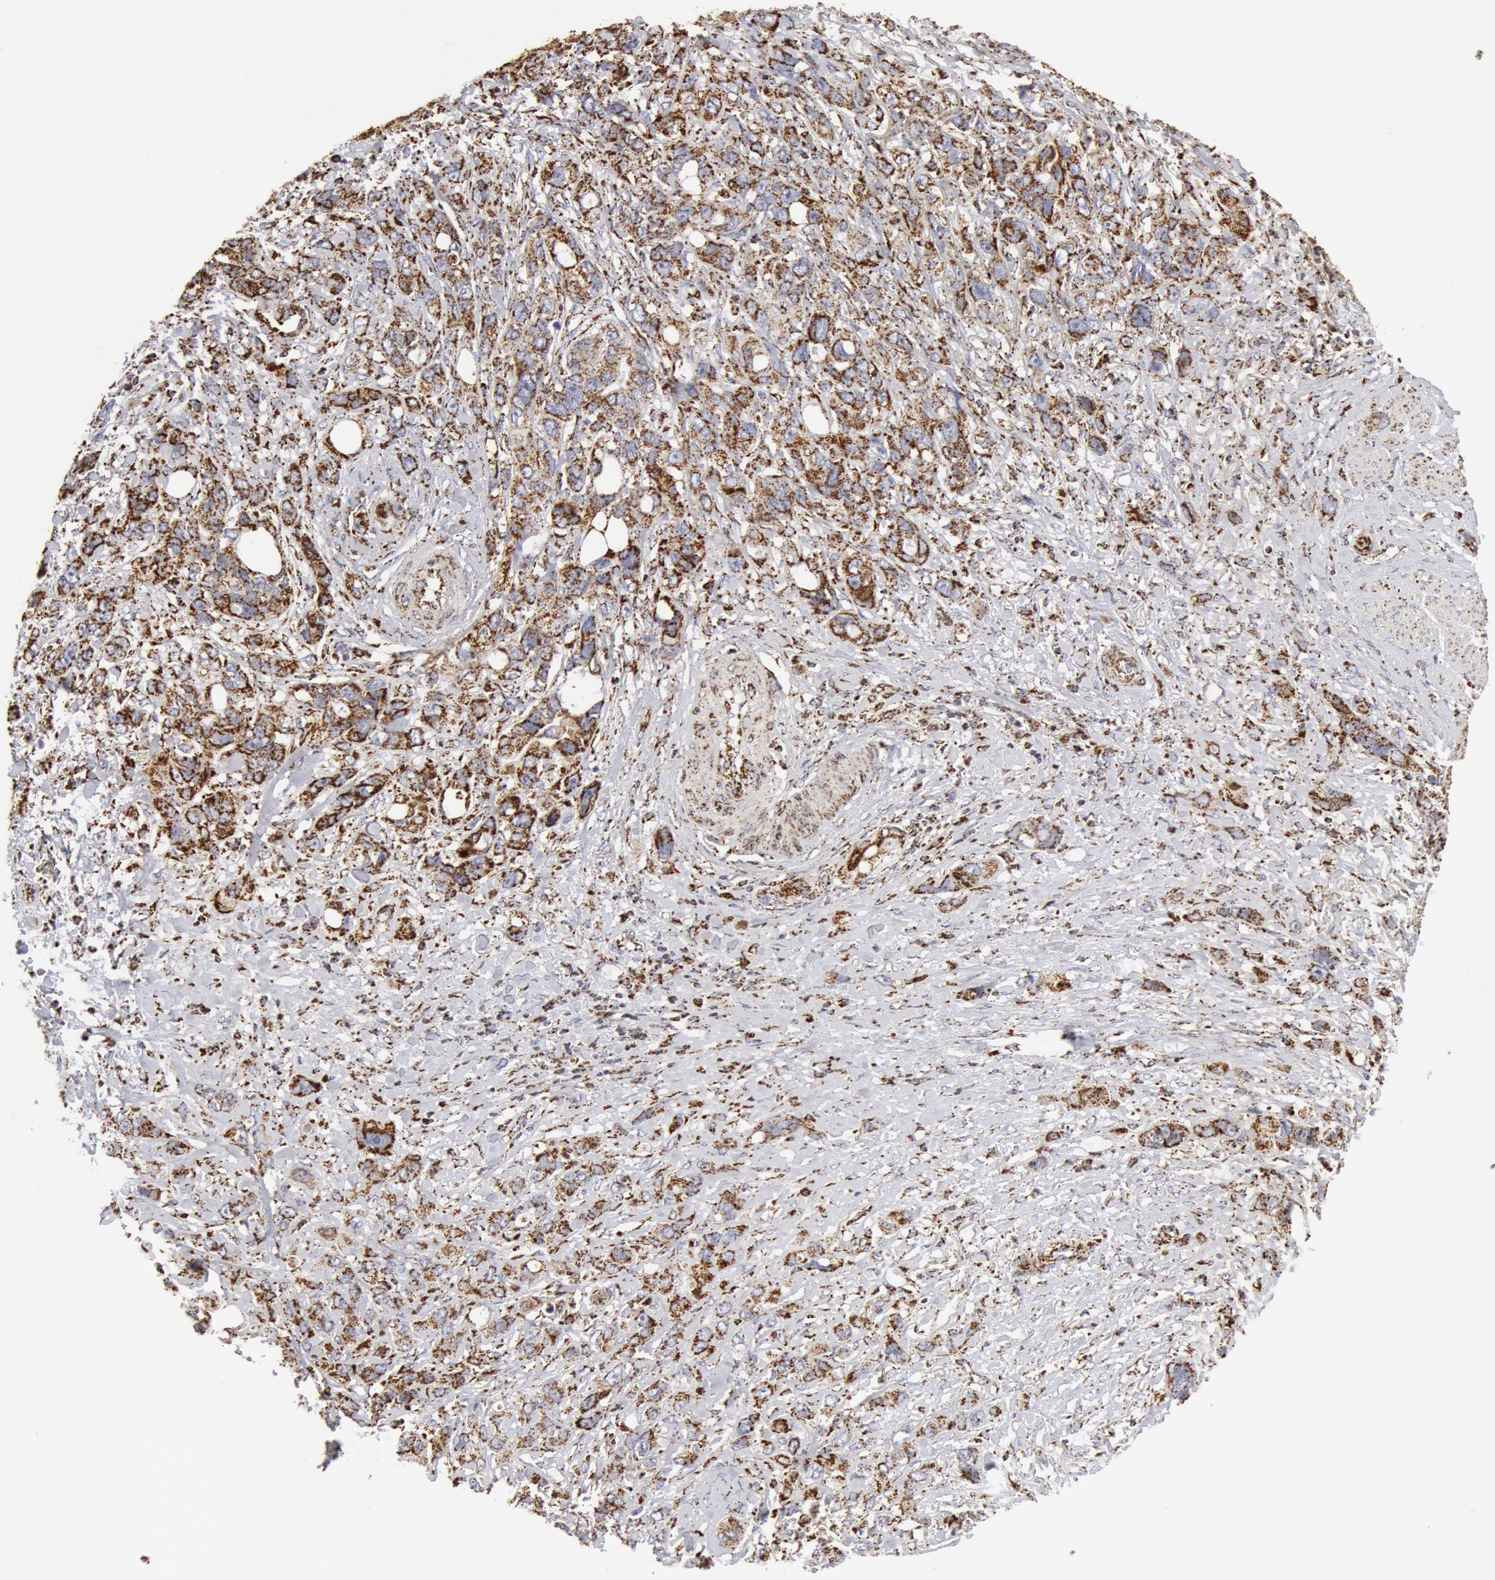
{"staining": {"intensity": "strong", "quantity": ">75%", "location": "cytoplasmic/membranous"}, "tissue": "stomach cancer", "cell_type": "Tumor cells", "image_type": "cancer", "snomed": [{"axis": "morphology", "description": "Adenocarcinoma, NOS"}, {"axis": "topography", "description": "Stomach, upper"}], "caption": "Protein expression analysis of human stomach adenocarcinoma reveals strong cytoplasmic/membranous positivity in approximately >75% of tumor cells.", "gene": "ATP5F1B", "patient": {"sex": "male", "age": 47}}